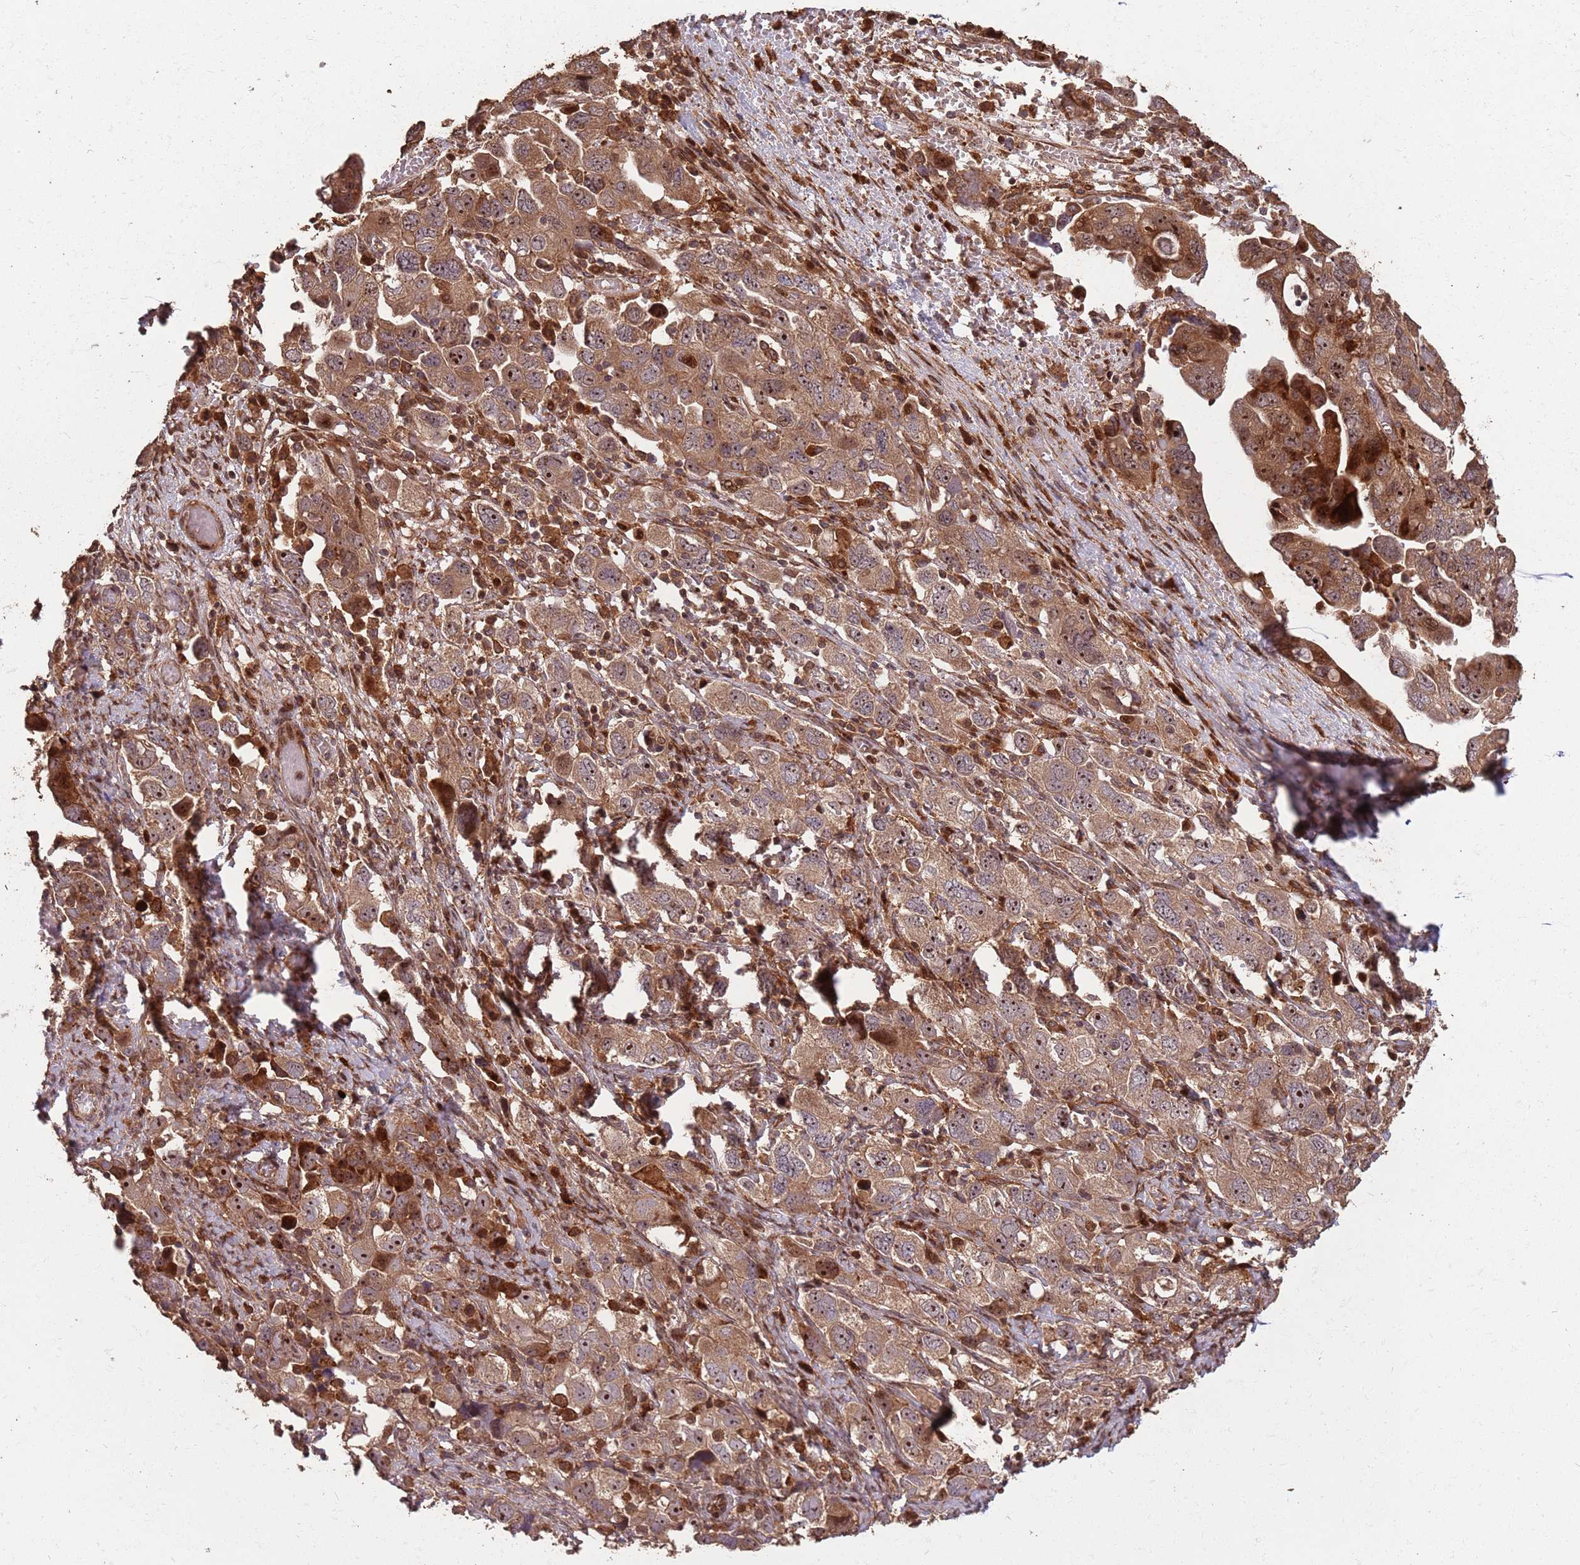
{"staining": {"intensity": "moderate", "quantity": ">75%", "location": "cytoplasmic/membranous,nuclear"}, "tissue": "ovarian cancer", "cell_type": "Tumor cells", "image_type": "cancer", "snomed": [{"axis": "morphology", "description": "Carcinoma, NOS"}, {"axis": "morphology", "description": "Cystadenocarcinoma, serous, NOS"}, {"axis": "topography", "description": "Ovary"}], "caption": "Immunohistochemical staining of ovarian serous cystadenocarcinoma shows medium levels of moderate cytoplasmic/membranous and nuclear protein staining in approximately >75% of tumor cells. (DAB IHC, brown staining for protein, blue staining for nuclei).", "gene": "ZNF428", "patient": {"sex": "female", "age": 69}}